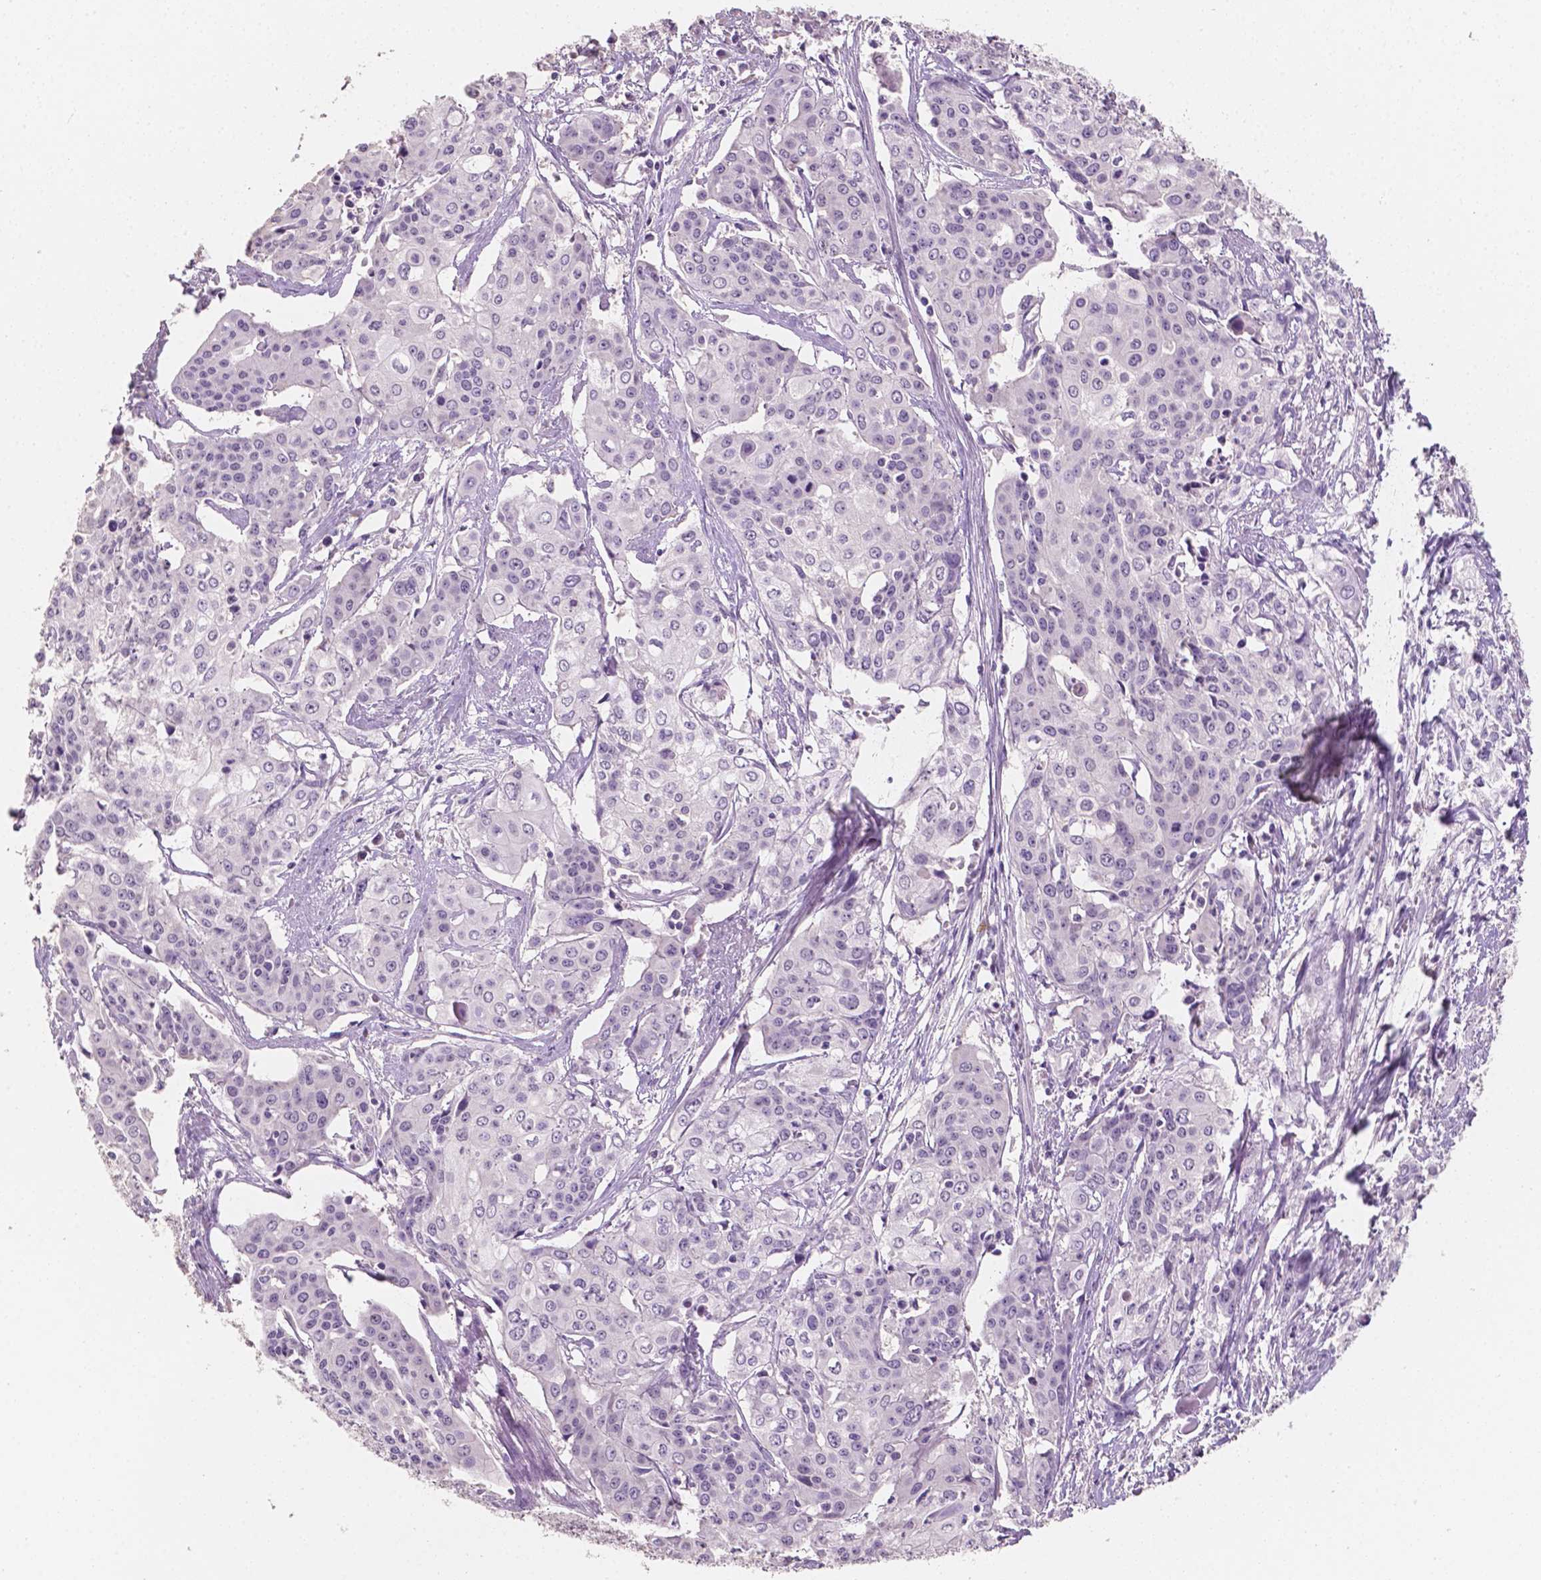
{"staining": {"intensity": "negative", "quantity": "none", "location": "none"}, "tissue": "cervical cancer", "cell_type": "Tumor cells", "image_type": "cancer", "snomed": [{"axis": "morphology", "description": "Squamous cell carcinoma, NOS"}, {"axis": "topography", "description": "Cervix"}], "caption": "Cervical cancer (squamous cell carcinoma) was stained to show a protein in brown. There is no significant staining in tumor cells. (Brightfield microscopy of DAB (3,3'-diaminobenzidine) immunohistochemistry (IHC) at high magnification).", "gene": "TAL1", "patient": {"sex": "female", "age": 39}}